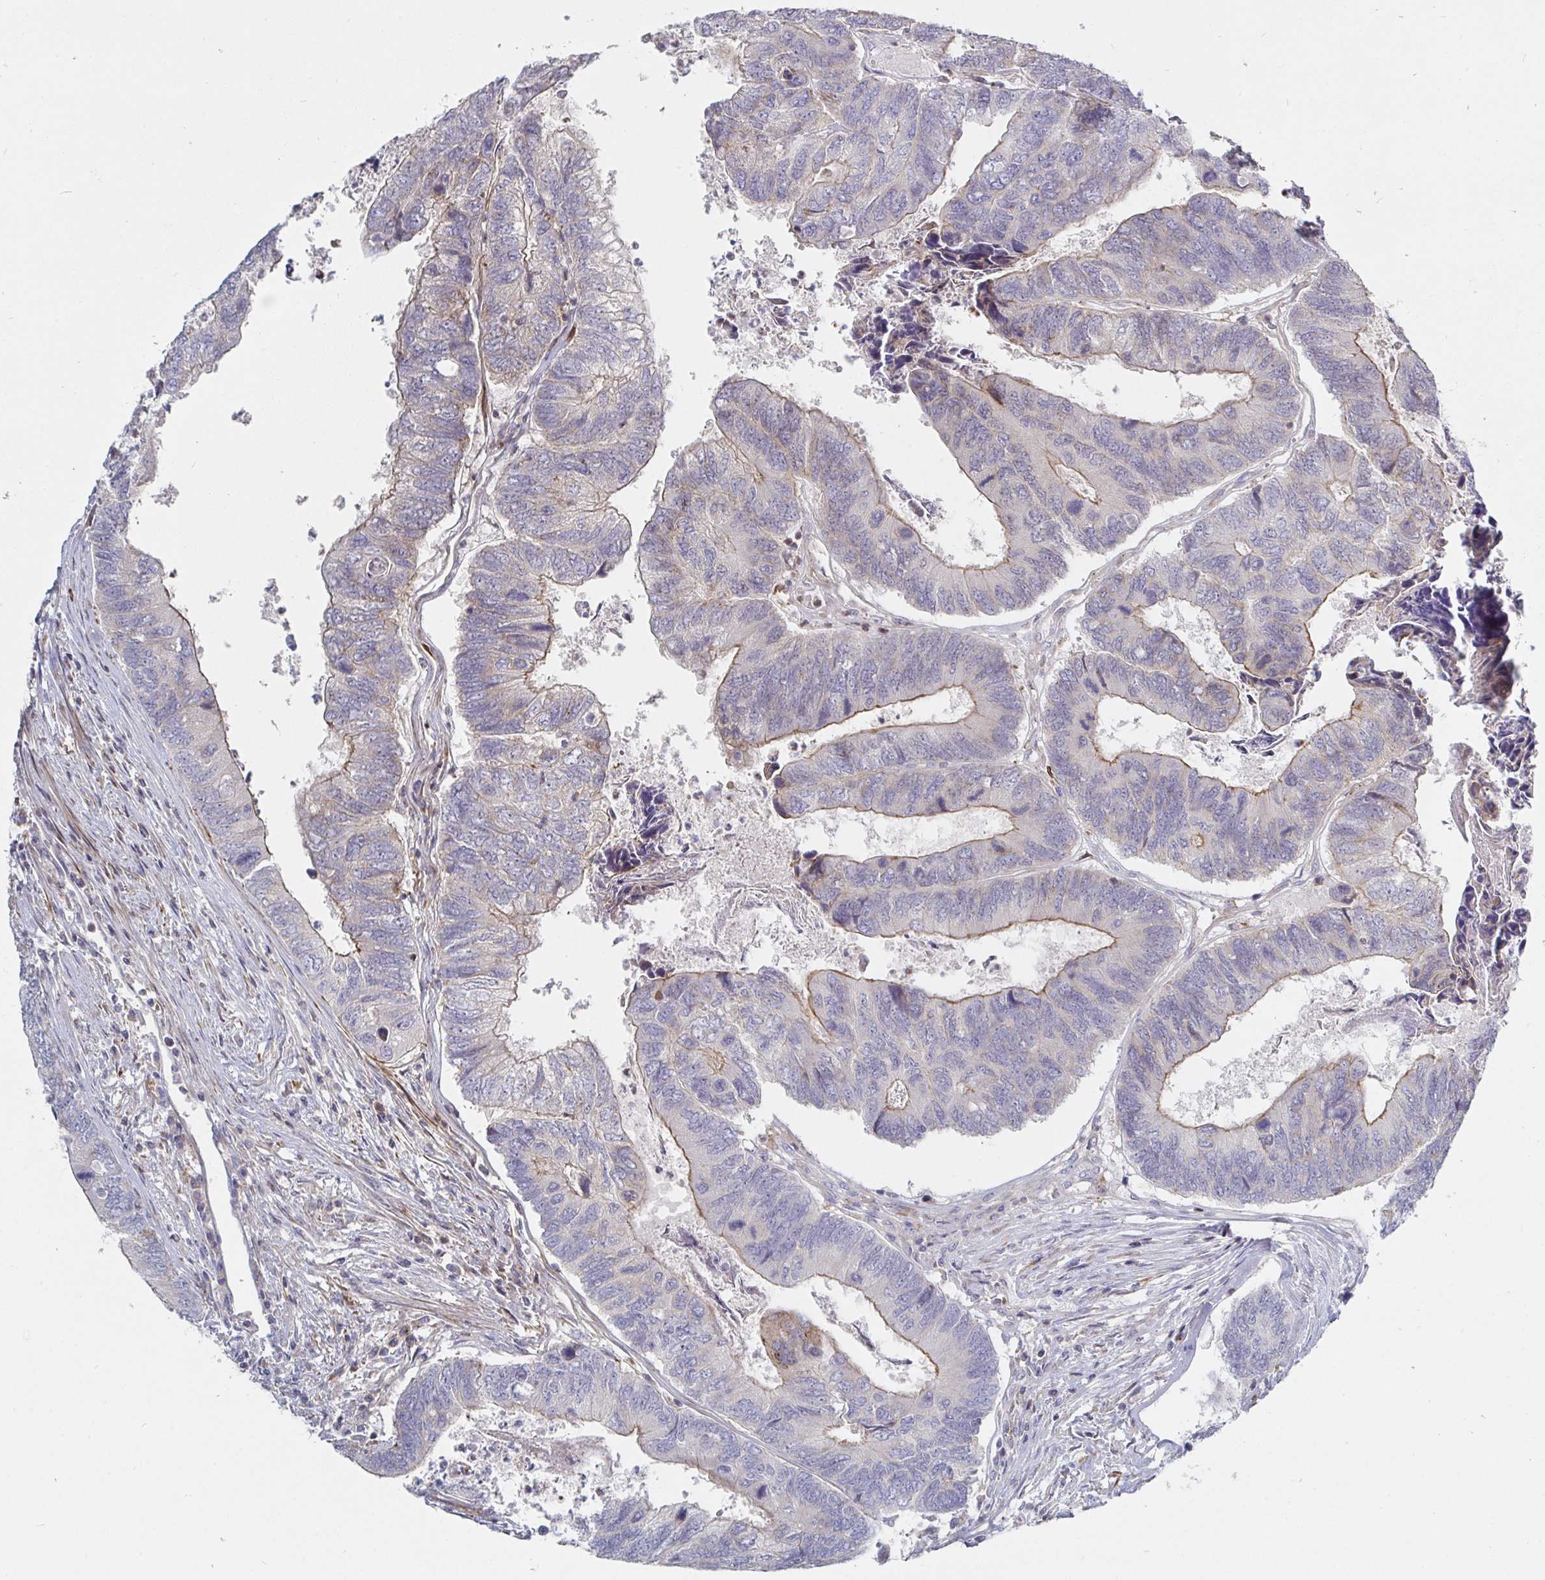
{"staining": {"intensity": "moderate", "quantity": "<25%", "location": "cytoplasmic/membranous"}, "tissue": "colorectal cancer", "cell_type": "Tumor cells", "image_type": "cancer", "snomed": [{"axis": "morphology", "description": "Adenocarcinoma, NOS"}, {"axis": "topography", "description": "Colon"}], "caption": "Human colorectal adenocarcinoma stained with a brown dye shows moderate cytoplasmic/membranous positive positivity in about <25% of tumor cells.", "gene": "SSH2", "patient": {"sex": "female", "age": 67}}